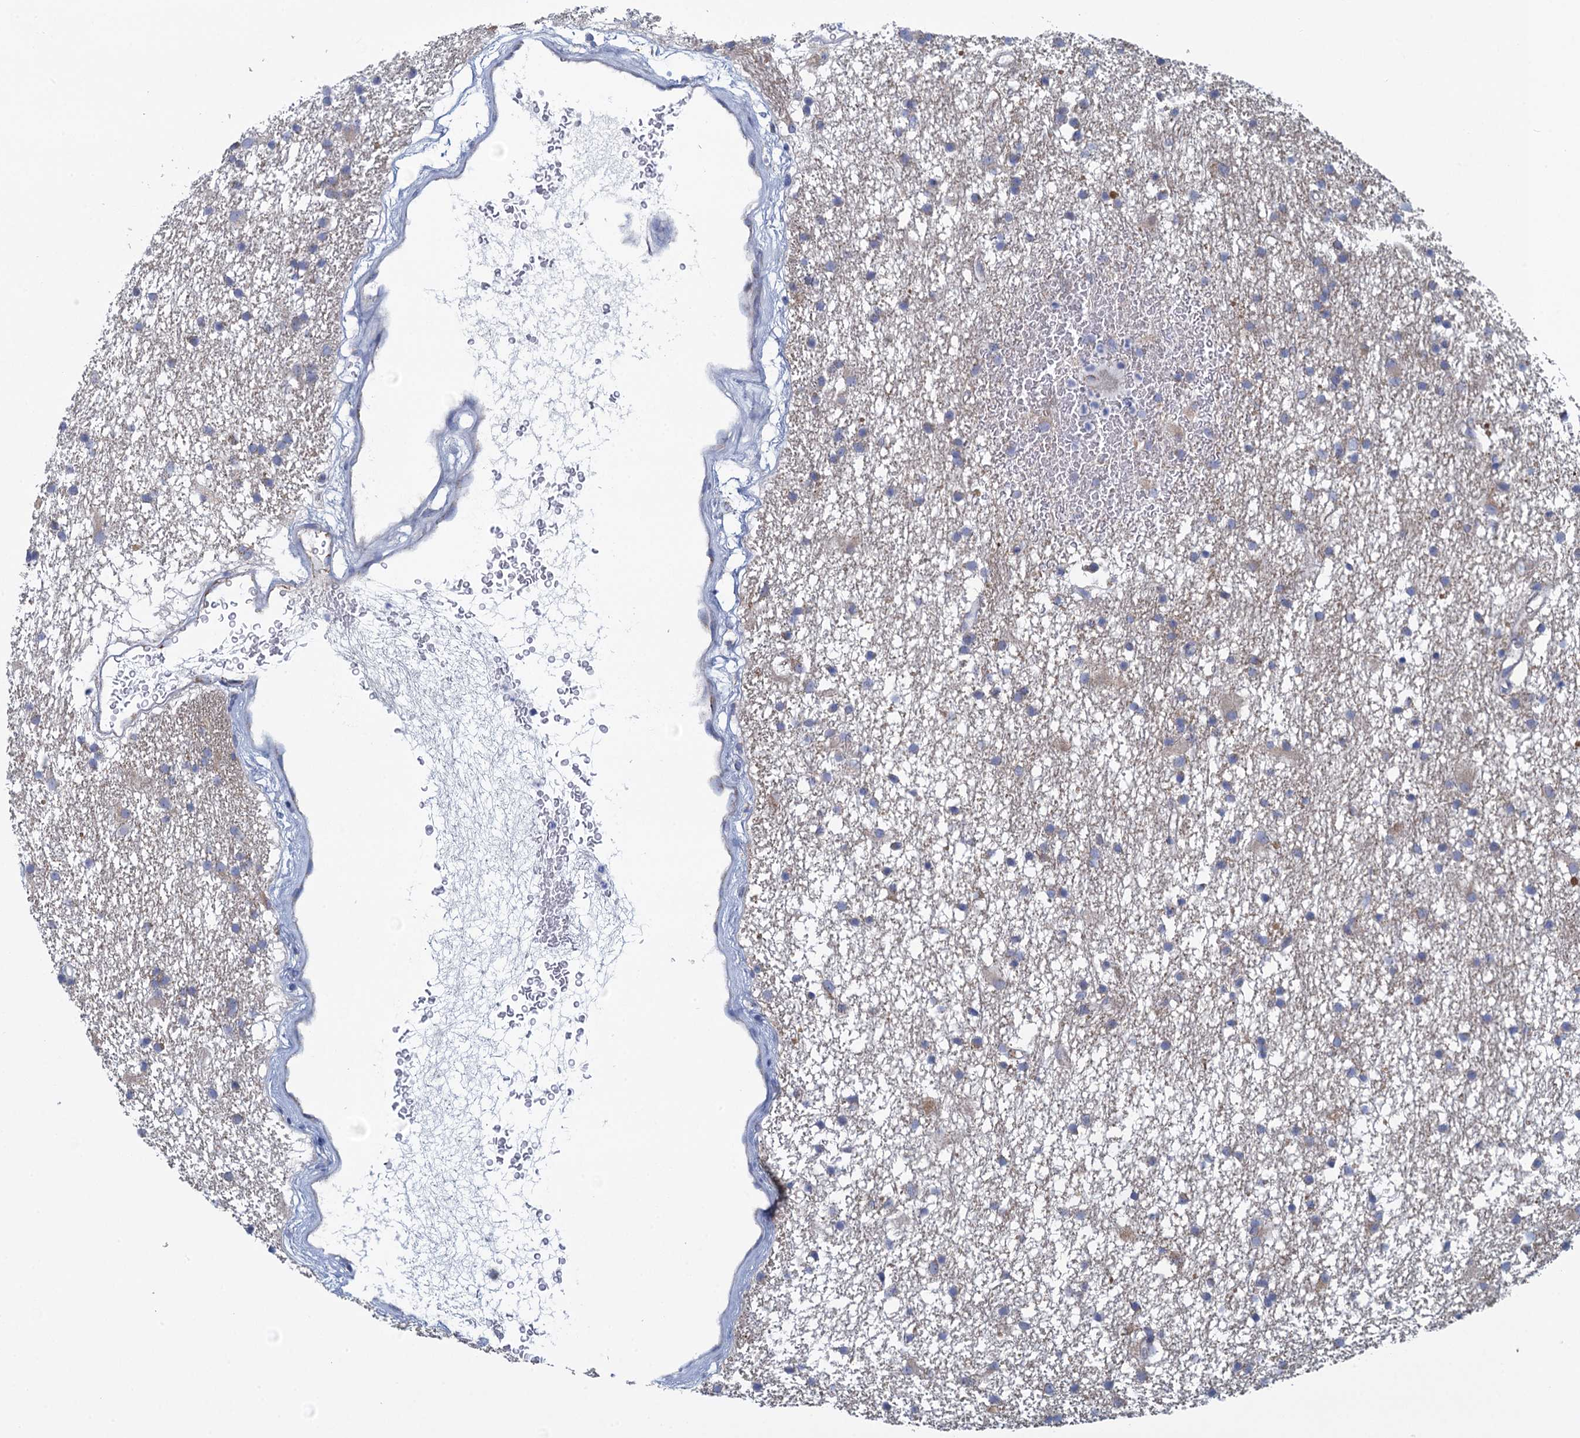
{"staining": {"intensity": "negative", "quantity": "none", "location": "none"}, "tissue": "glioma", "cell_type": "Tumor cells", "image_type": "cancer", "snomed": [{"axis": "morphology", "description": "Glioma, malignant, High grade"}, {"axis": "topography", "description": "Brain"}], "caption": "Immunohistochemistry photomicrograph of neoplastic tissue: malignant high-grade glioma stained with DAB (3,3'-diaminobenzidine) reveals no significant protein positivity in tumor cells. (DAB immunohistochemistry (IHC) visualized using brightfield microscopy, high magnification).", "gene": "SCEL", "patient": {"sex": "male", "age": 77}}